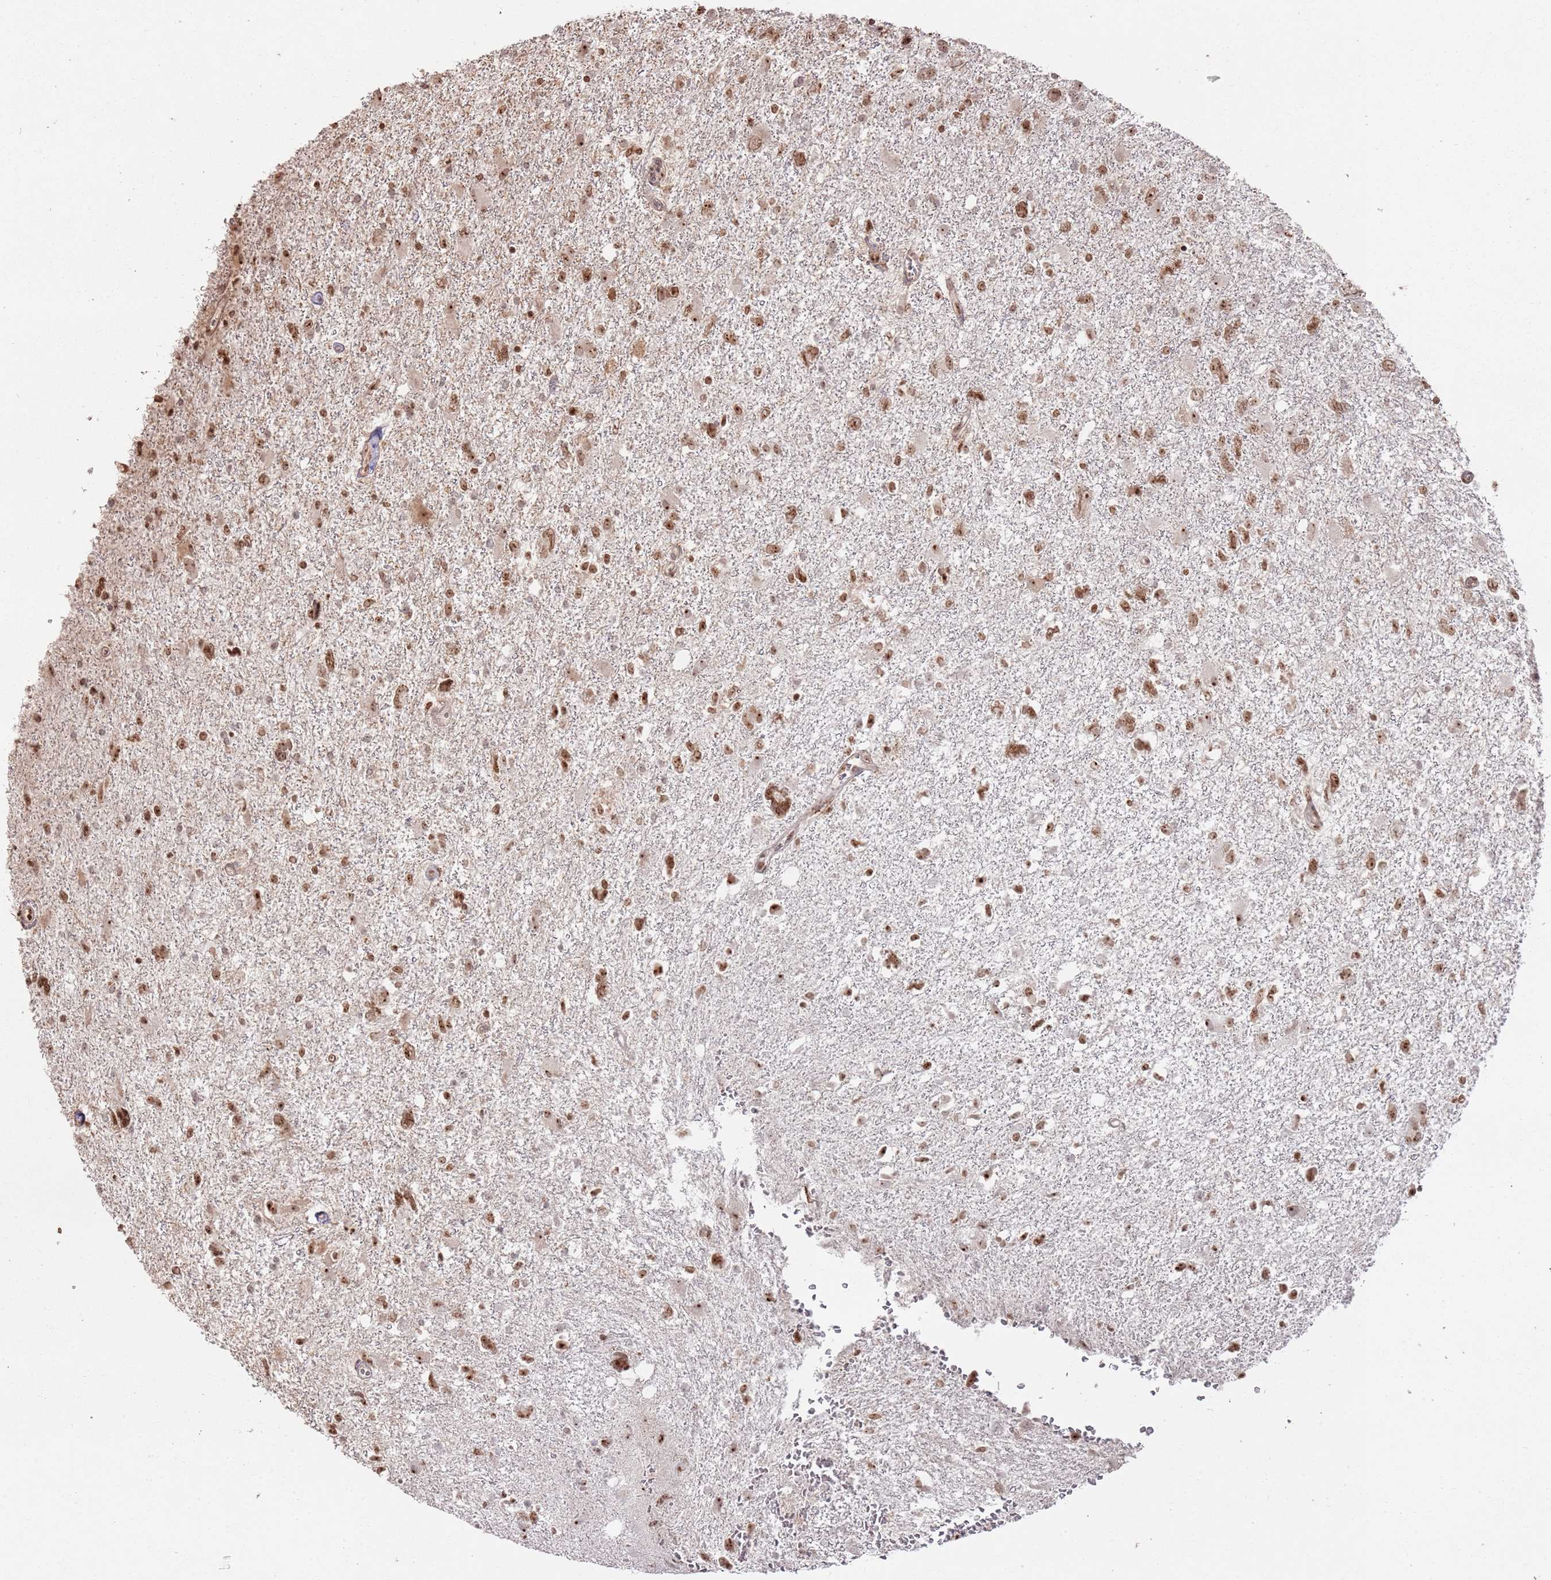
{"staining": {"intensity": "strong", "quantity": ">75%", "location": "cytoplasmic/membranous,nuclear"}, "tissue": "glioma", "cell_type": "Tumor cells", "image_type": "cancer", "snomed": [{"axis": "morphology", "description": "Glioma, malignant, High grade"}, {"axis": "topography", "description": "Brain"}], "caption": "Glioma was stained to show a protein in brown. There is high levels of strong cytoplasmic/membranous and nuclear expression in about >75% of tumor cells.", "gene": "UTP11", "patient": {"sex": "male", "age": 61}}